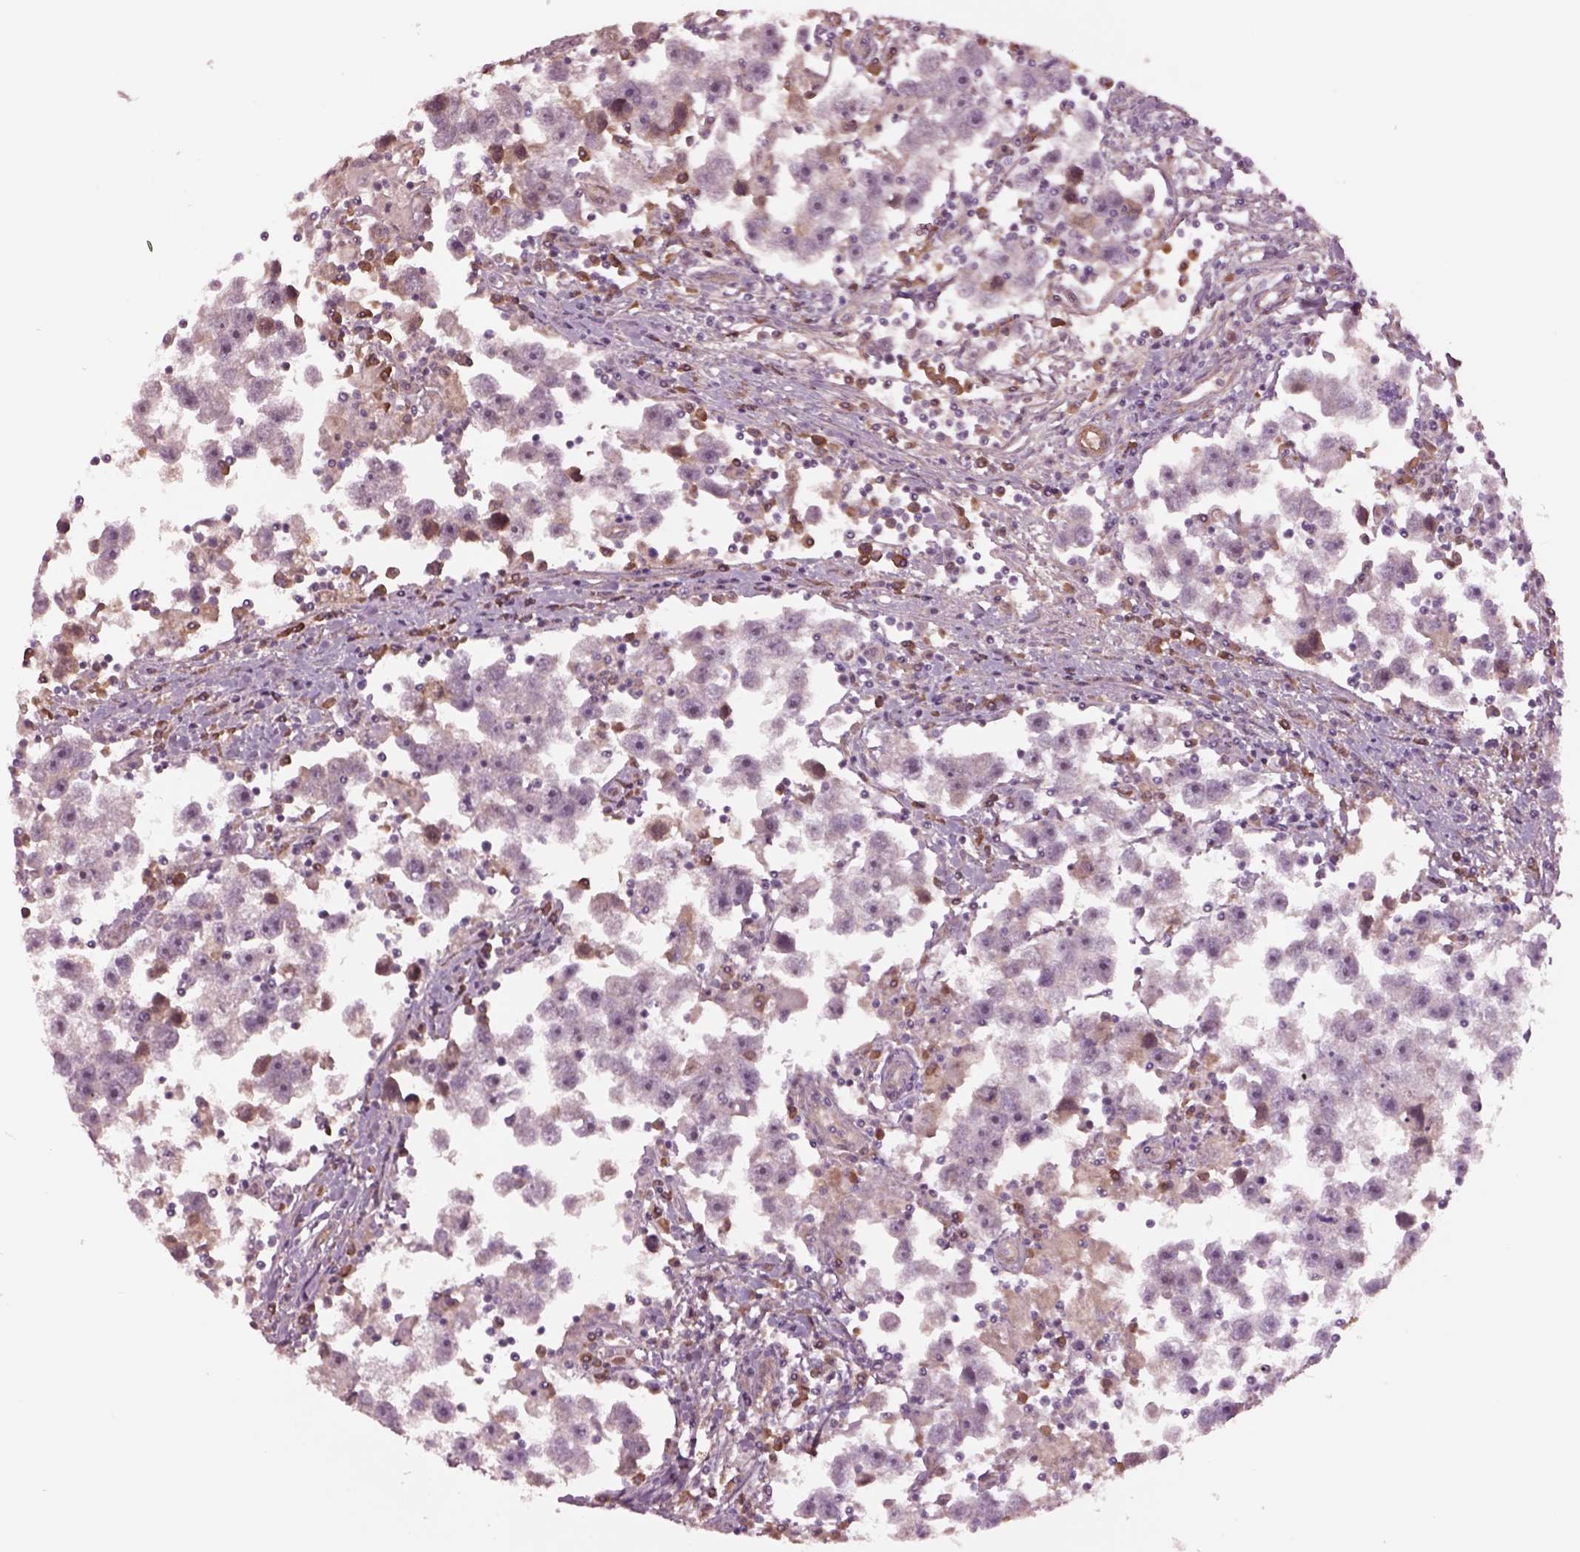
{"staining": {"intensity": "negative", "quantity": "none", "location": "none"}, "tissue": "testis cancer", "cell_type": "Tumor cells", "image_type": "cancer", "snomed": [{"axis": "morphology", "description": "Seminoma, NOS"}, {"axis": "topography", "description": "Testis"}], "caption": "Immunohistochemistry (IHC) image of testis seminoma stained for a protein (brown), which shows no positivity in tumor cells.", "gene": "HTR1B", "patient": {"sex": "male", "age": 30}}